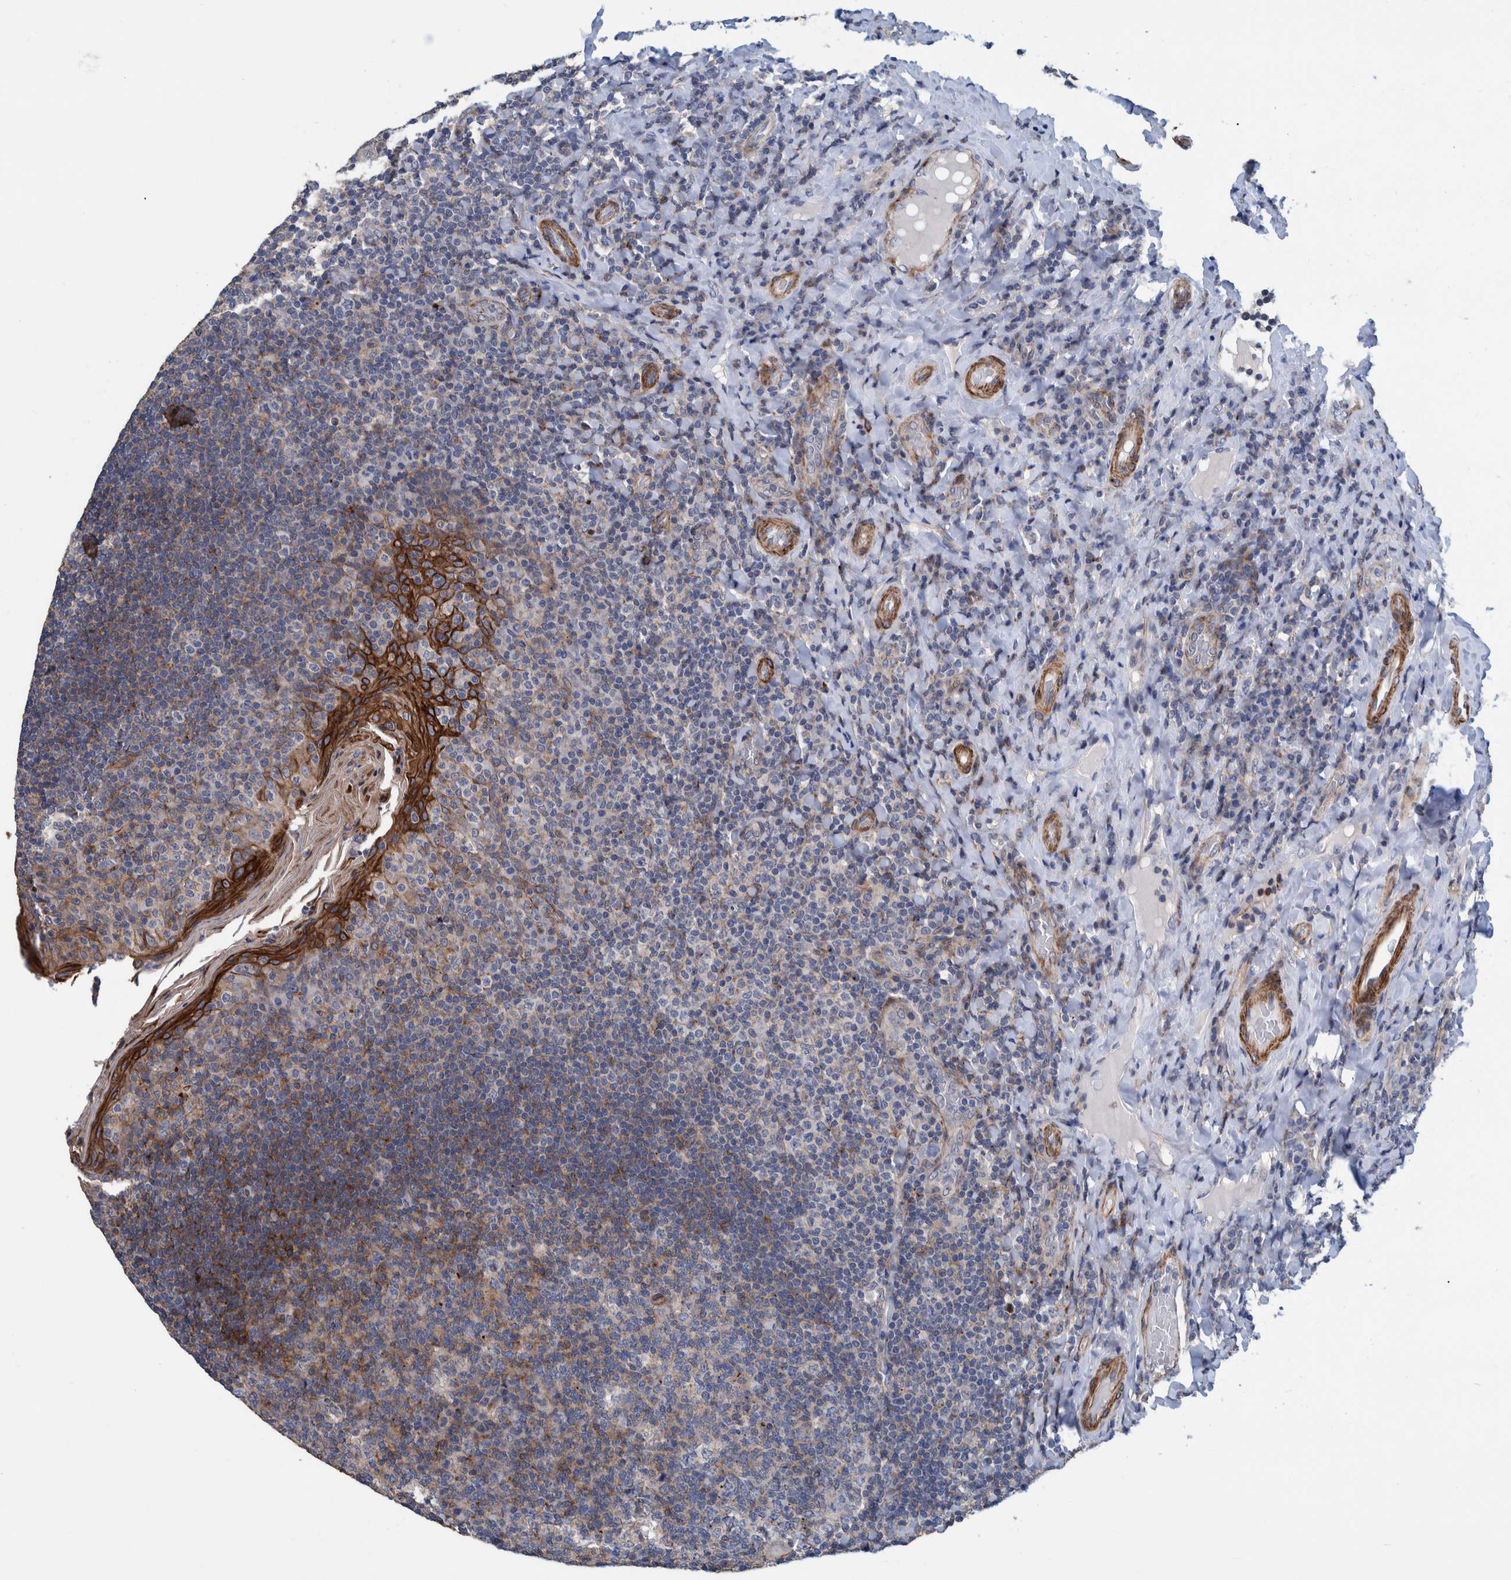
{"staining": {"intensity": "weak", "quantity": "<25%", "location": "cytoplasmic/membranous"}, "tissue": "tonsil", "cell_type": "Germinal center cells", "image_type": "normal", "snomed": [{"axis": "morphology", "description": "Normal tissue, NOS"}, {"axis": "topography", "description": "Tonsil"}], "caption": "Immunohistochemistry of benign tonsil demonstrates no expression in germinal center cells.", "gene": "MKS1", "patient": {"sex": "male", "age": 17}}